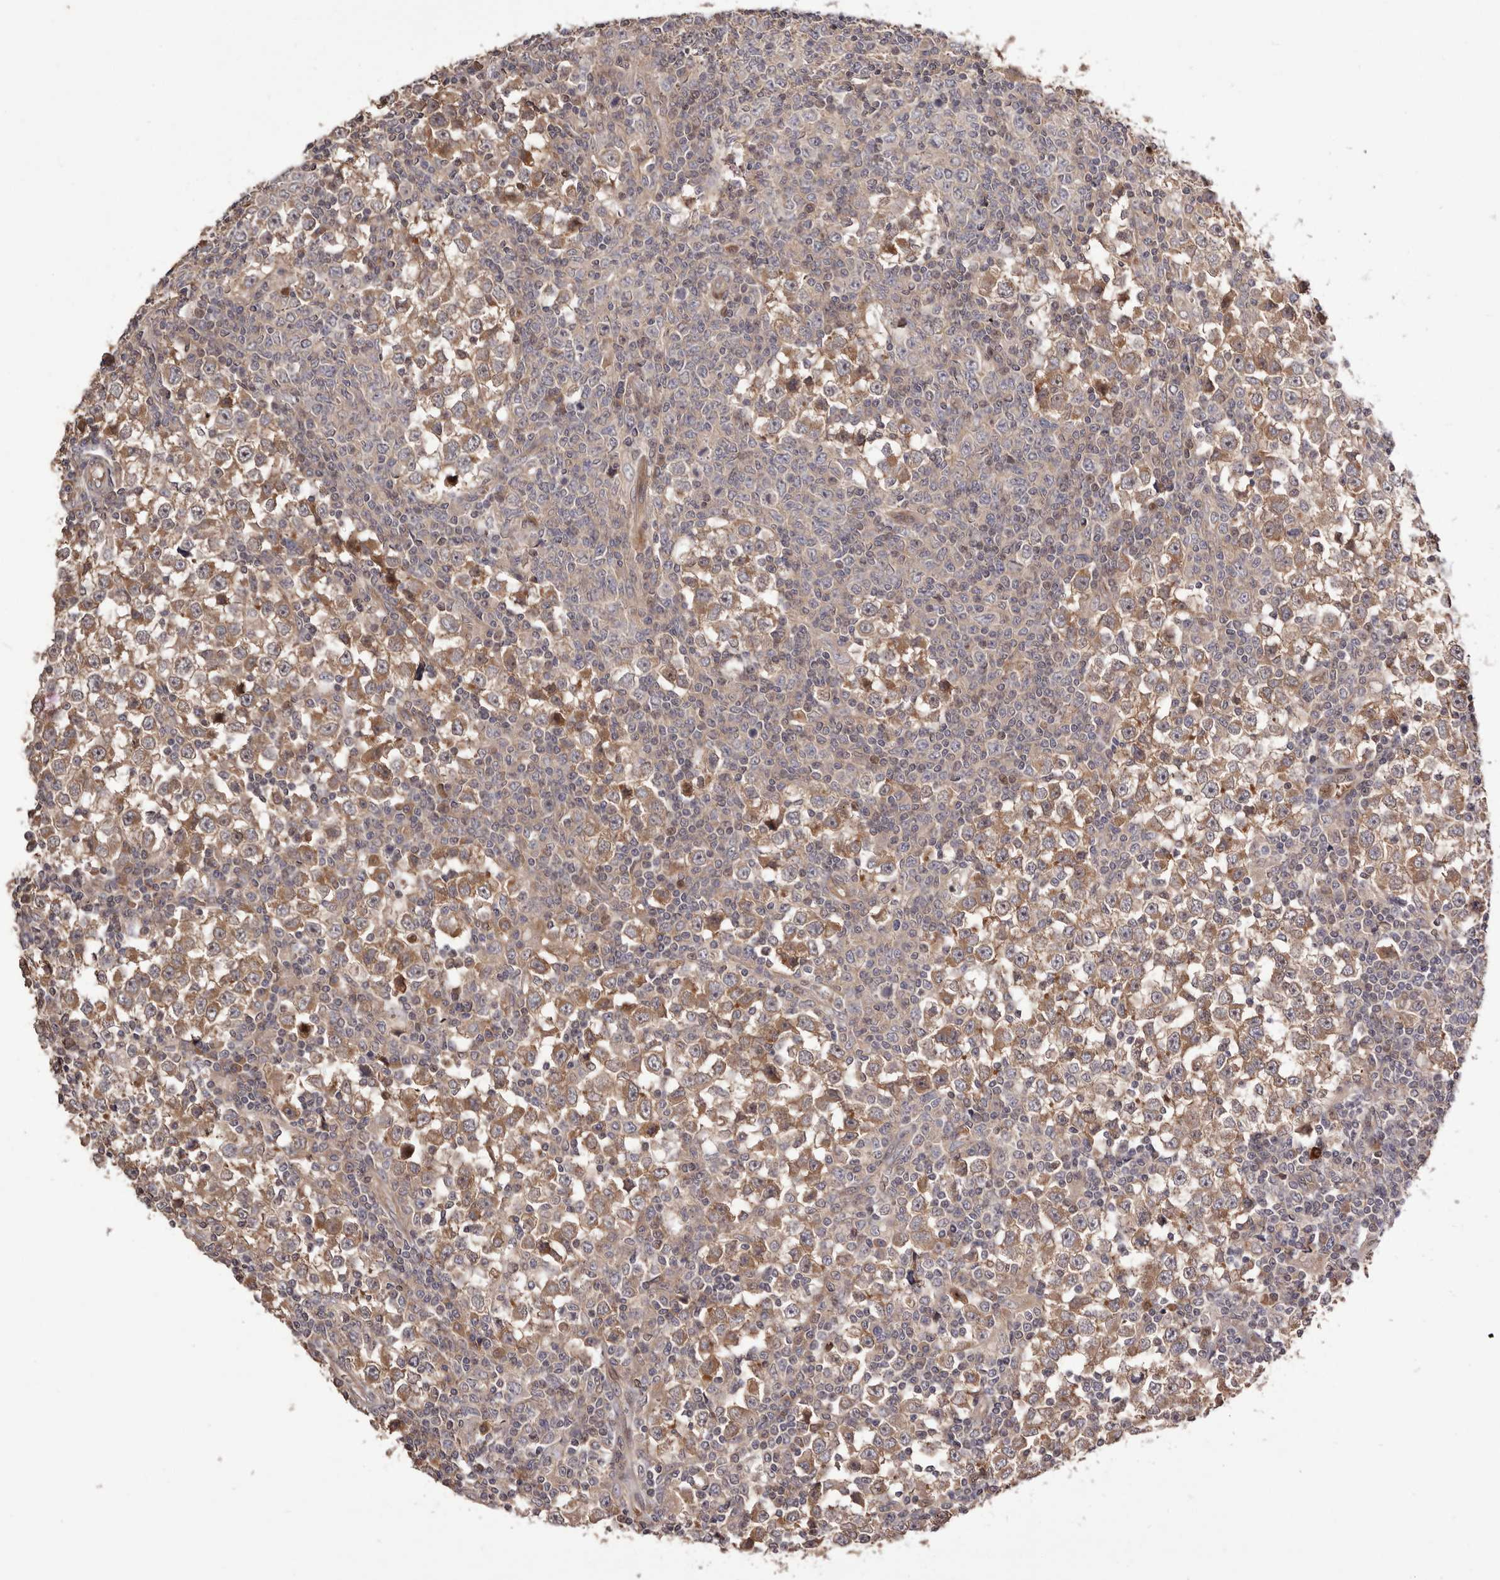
{"staining": {"intensity": "moderate", "quantity": ">75%", "location": "cytoplasmic/membranous"}, "tissue": "testis cancer", "cell_type": "Tumor cells", "image_type": "cancer", "snomed": [{"axis": "morphology", "description": "Seminoma, NOS"}, {"axis": "topography", "description": "Testis"}], "caption": "IHC image of human testis cancer stained for a protein (brown), which exhibits medium levels of moderate cytoplasmic/membranous positivity in about >75% of tumor cells.", "gene": "DOP1A", "patient": {"sex": "male", "age": 65}}